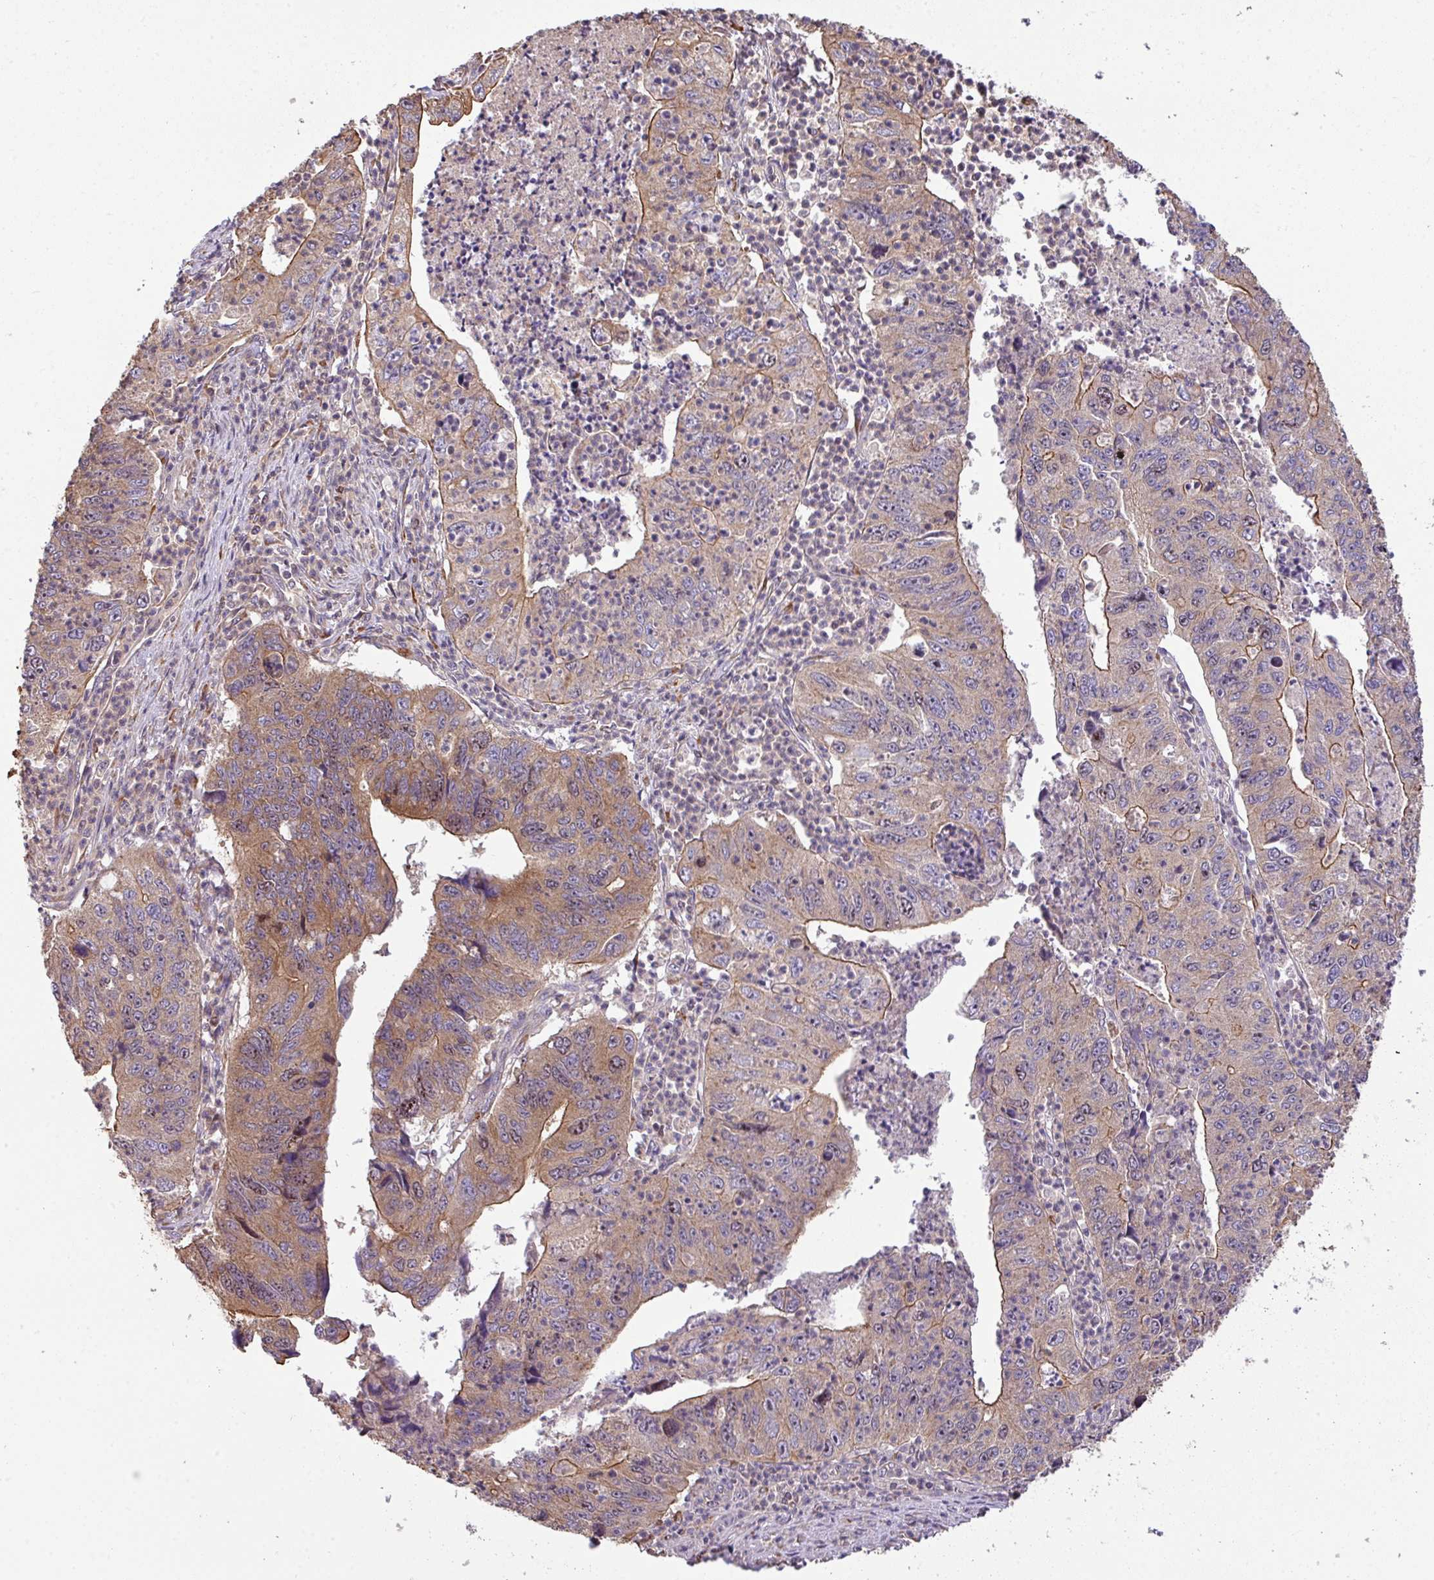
{"staining": {"intensity": "moderate", "quantity": "25%-75%", "location": "cytoplasmic/membranous,nuclear"}, "tissue": "stomach cancer", "cell_type": "Tumor cells", "image_type": "cancer", "snomed": [{"axis": "morphology", "description": "Adenocarcinoma, NOS"}, {"axis": "topography", "description": "Stomach"}], "caption": "A medium amount of moderate cytoplasmic/membranous and nuclear staining is present in approximately 25%-75% of tumor cells in stomach cancer (adenocarcinoma) tissue.", "gene": "VENTX", "patient": {"sex": "male", "age": 59}}